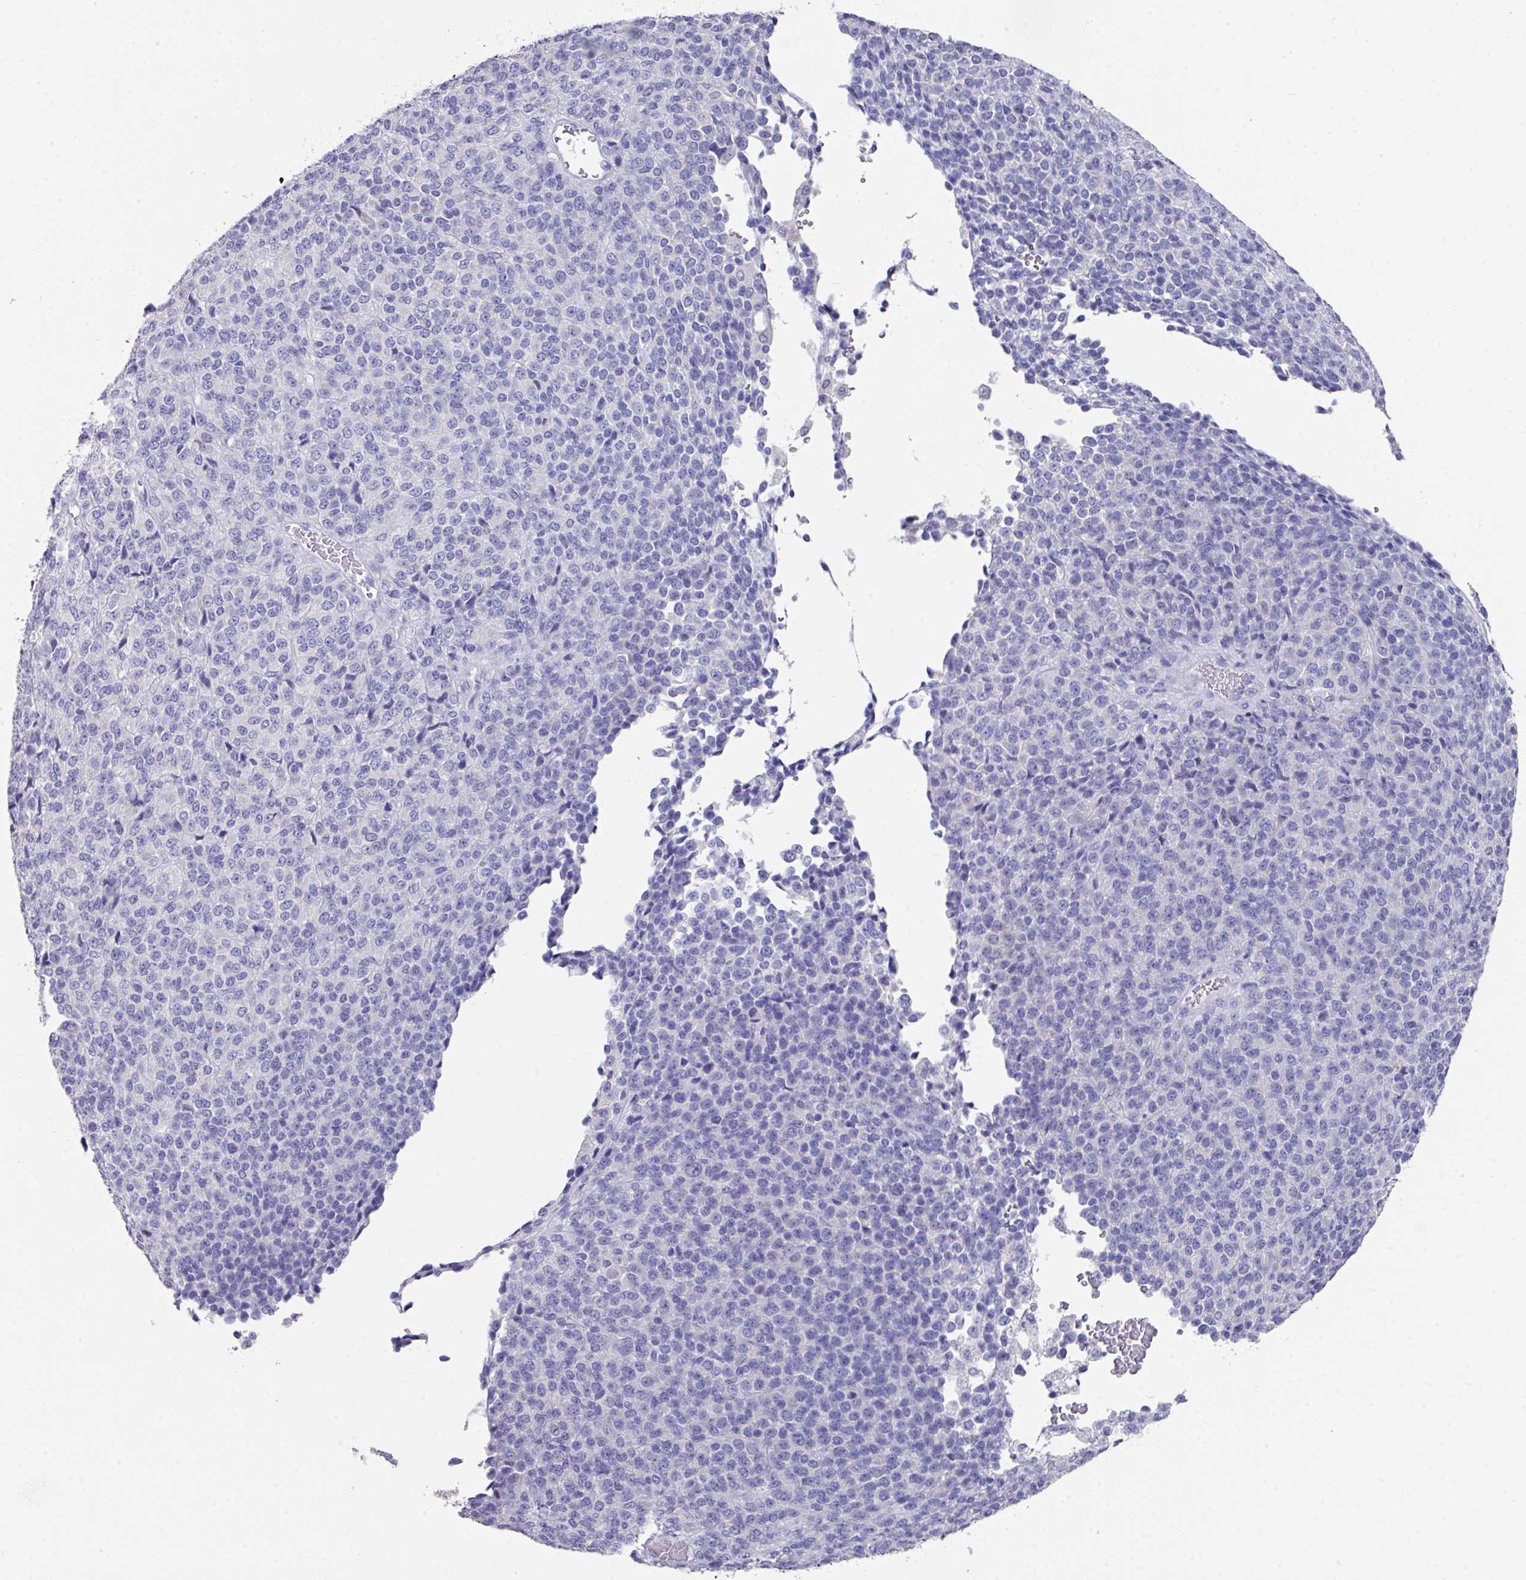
{"staining": {"intensity": "negative", "quantity": "none", "location": "none"}, "tissue": "melanoma", "cell_type": "Tumor cells", "image_type": "cancer", "snomed": [{"axis": "morphology", "description": "Malignant melanoma, Metastatic site"}, {"axis": "topography", "description": "Brain"}], "caption": "Immunohistochemistry (IHC) photomicrograph of neoplastic tissue: melanoma stained with DAB (3,3'-diaminobenzidine) reveals no significant protein expression in tumor cells.", "gene": "DAZL", "patient": {"sex": "female", "age": 56}}